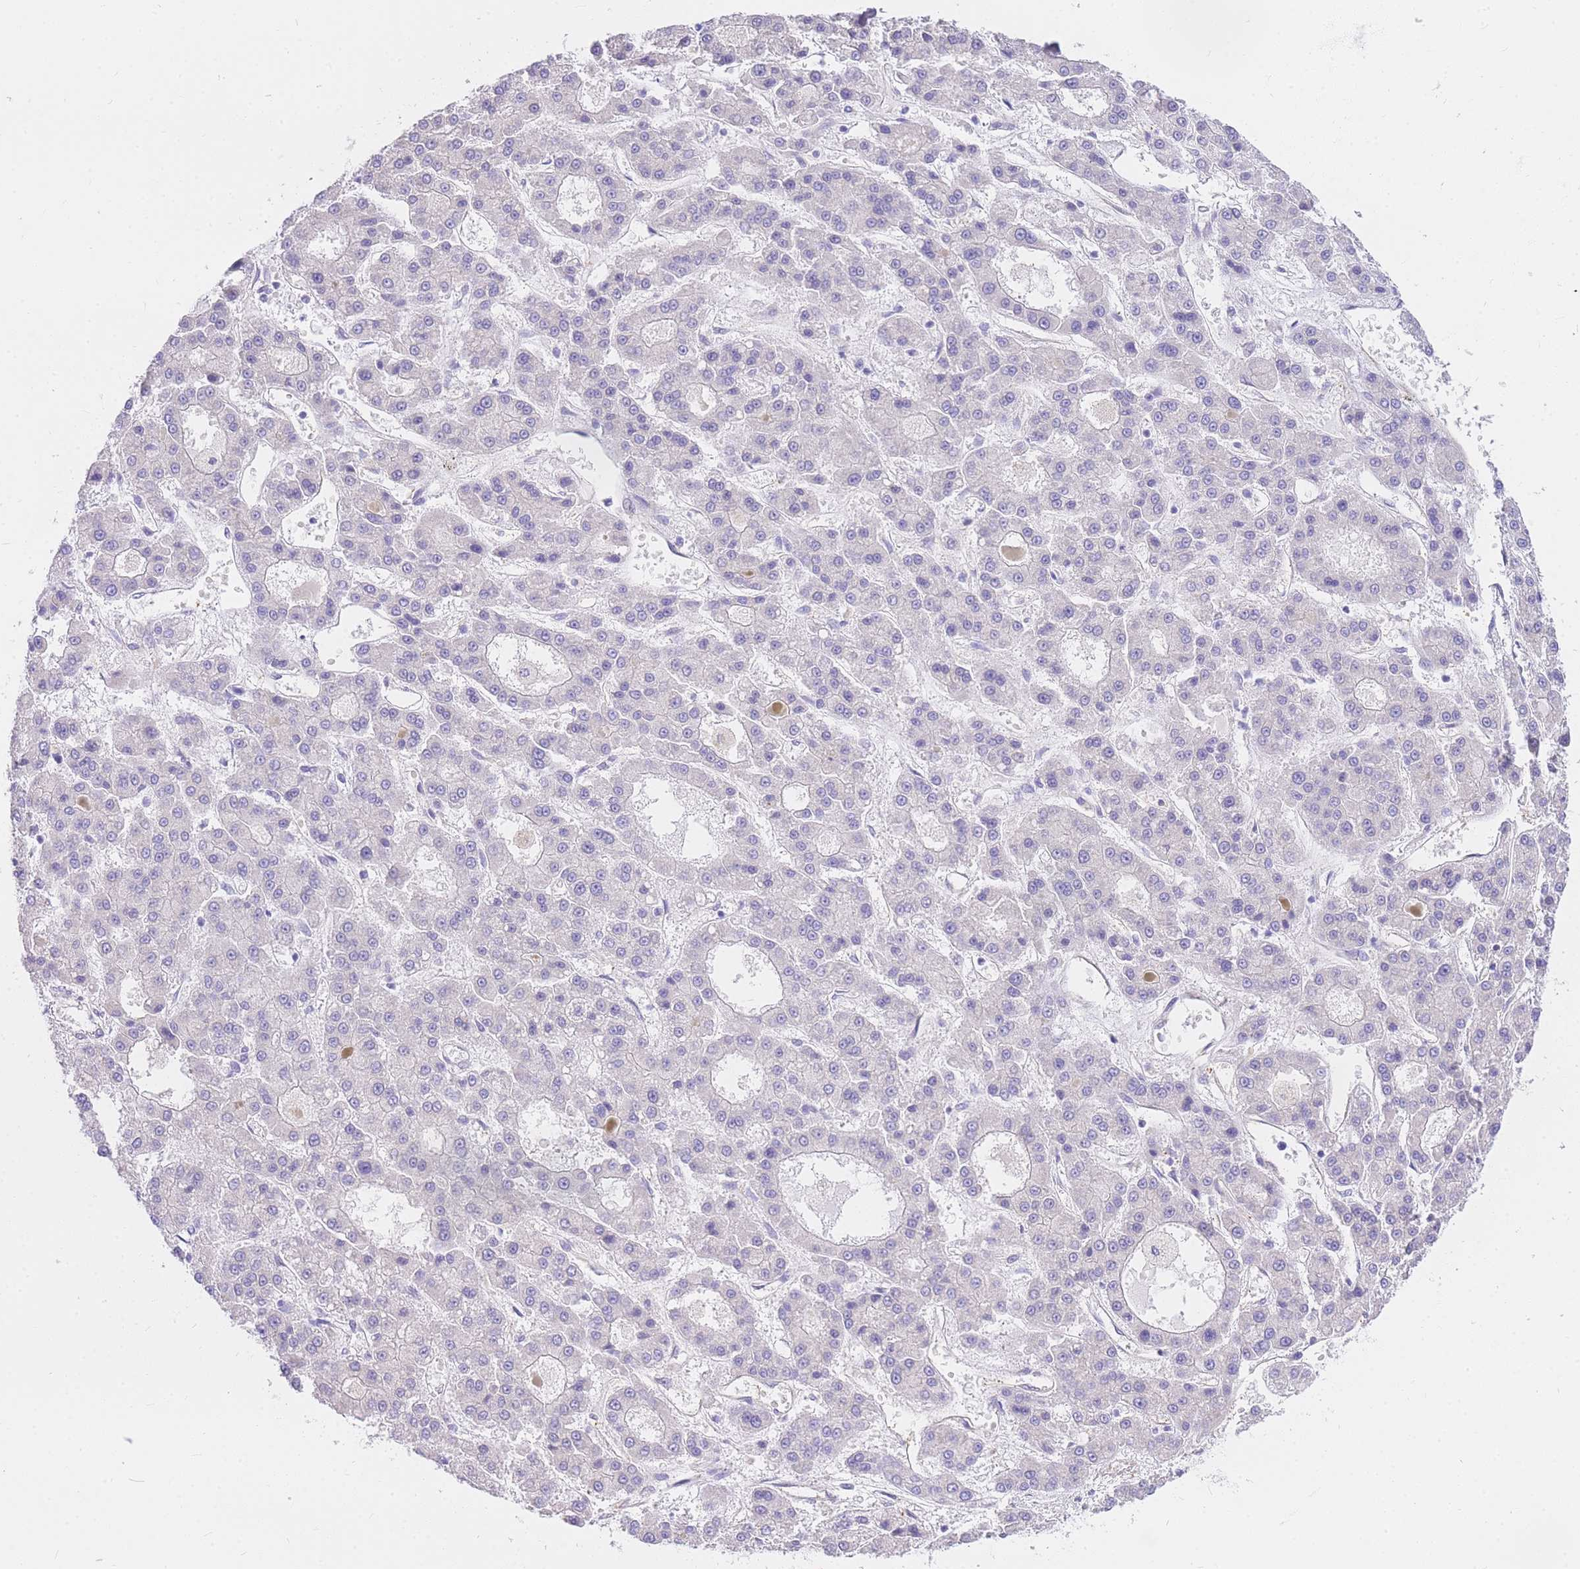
{"staining": {"intensity": "negative", "quantity": "none", "location": "none"}, "tissue": "liver cancer", "cell_type": "Tumor cells", "image_type": "cancer", "snomed": [{"axis": "morphology", "description": "Carcinoma, Hepatocellular, NOS"}, {"axis": "topography", "description": "Liver"}], "caption": "This is an immunohistochemistry (IHC) micrograph of human liver cancer (hepatocellular carcinoma). There is no expression in tumor cells.", "gene": "S100PBP", "patient": {"sex": "male", "age": 70}}